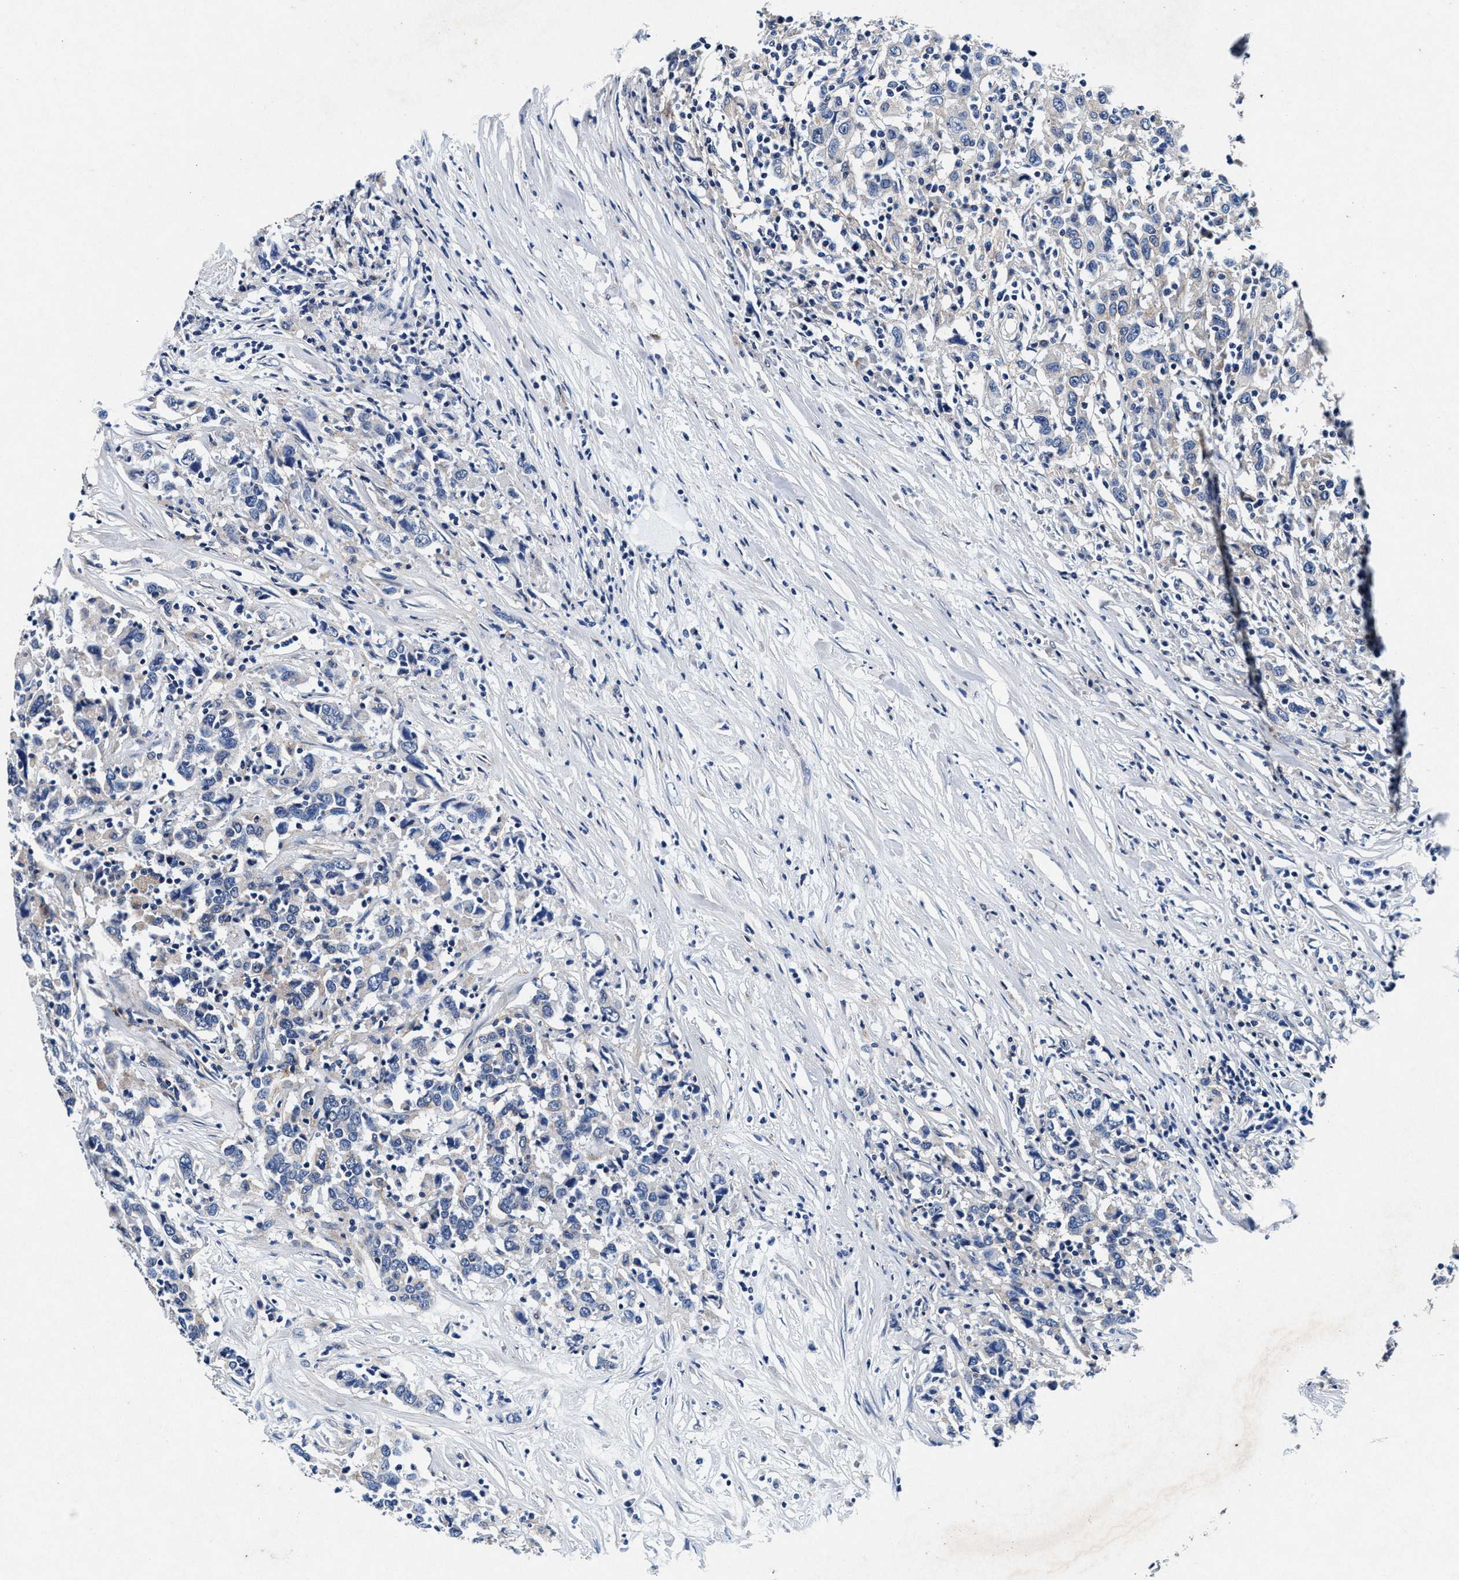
{"staining": {"intensity": "negative", "quantity": "none", "location": "none"}, "tissue": "urothelial cancer", "cell_type": "Tumor cells", "image_type": "cancer", "snomed": [{"axis": "morphology", "description": "Urothelial carcinoma, High grade"}, {"axis": "topography", "description": "Urinary bladder"}], "caption": "A photomicrograph of urothelial carcinoma (high-grade) stained for a protein demonstrates no brown staining in tumor cells.", "gene": "SLC8A1", "patient": {"sex": "male", "age": 61}}